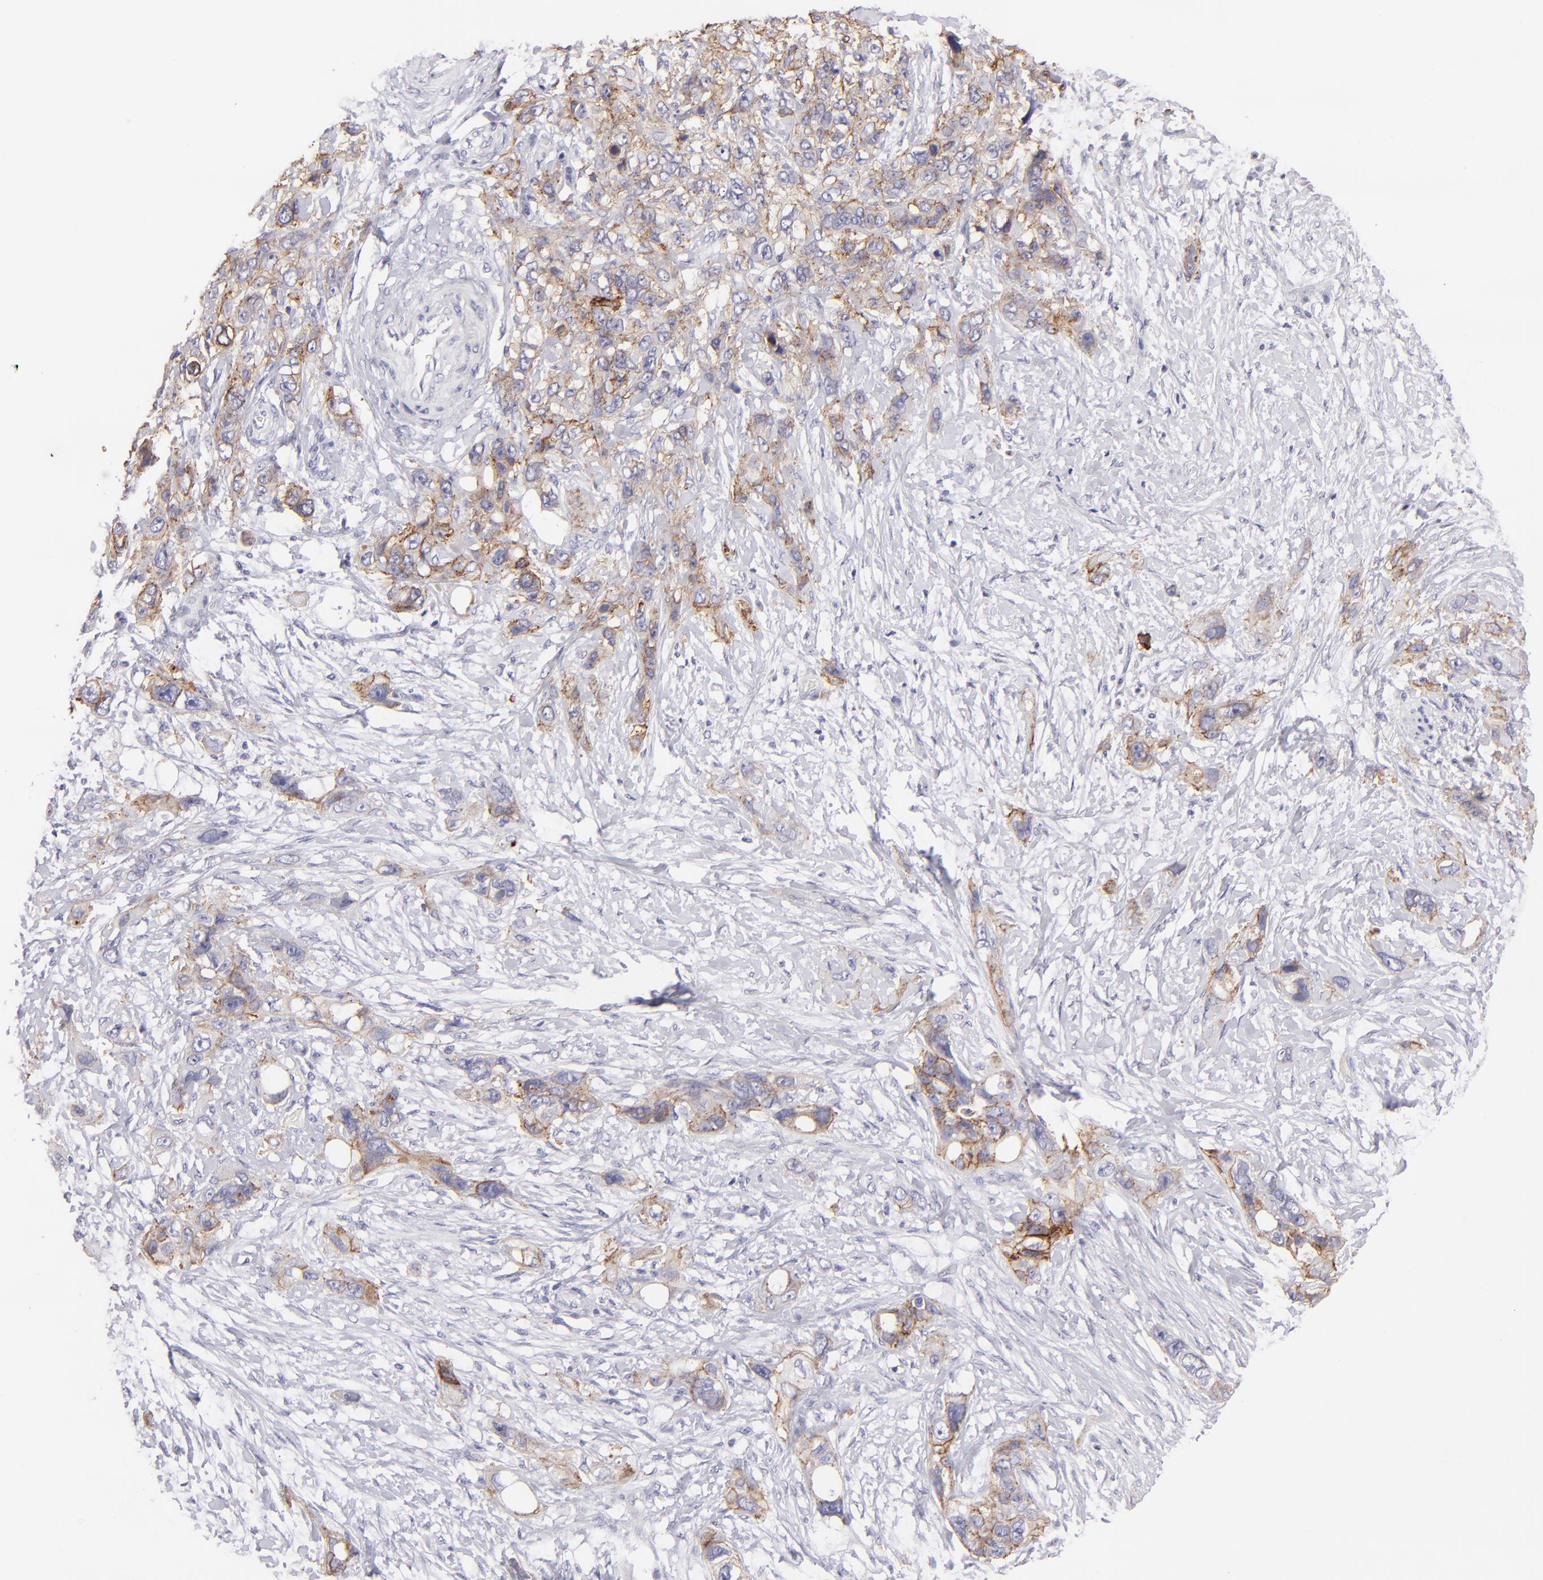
{"staining": {"intensity": "moderate", "quantity": "25%-75%", "location": "cytoplasmic/membranous"}, "tissue": "stomach cancer", "cell_type": "Tumor cells", "image_type": "cancer", "snomed": [{"axis": "morphology", "description": "Adenocarcinoma, NOS"}, {"axis": "topography", "description": "Stomach, upper"}], "caption": "Tumor cells demonstrate medium levels of moderate cytoplasmic/membranous positivity in about 25%-75% of cells in adenocarcinoma (stomach).", "gene": "CLDN4", "patient": {"sex": "male", "age": 47}}